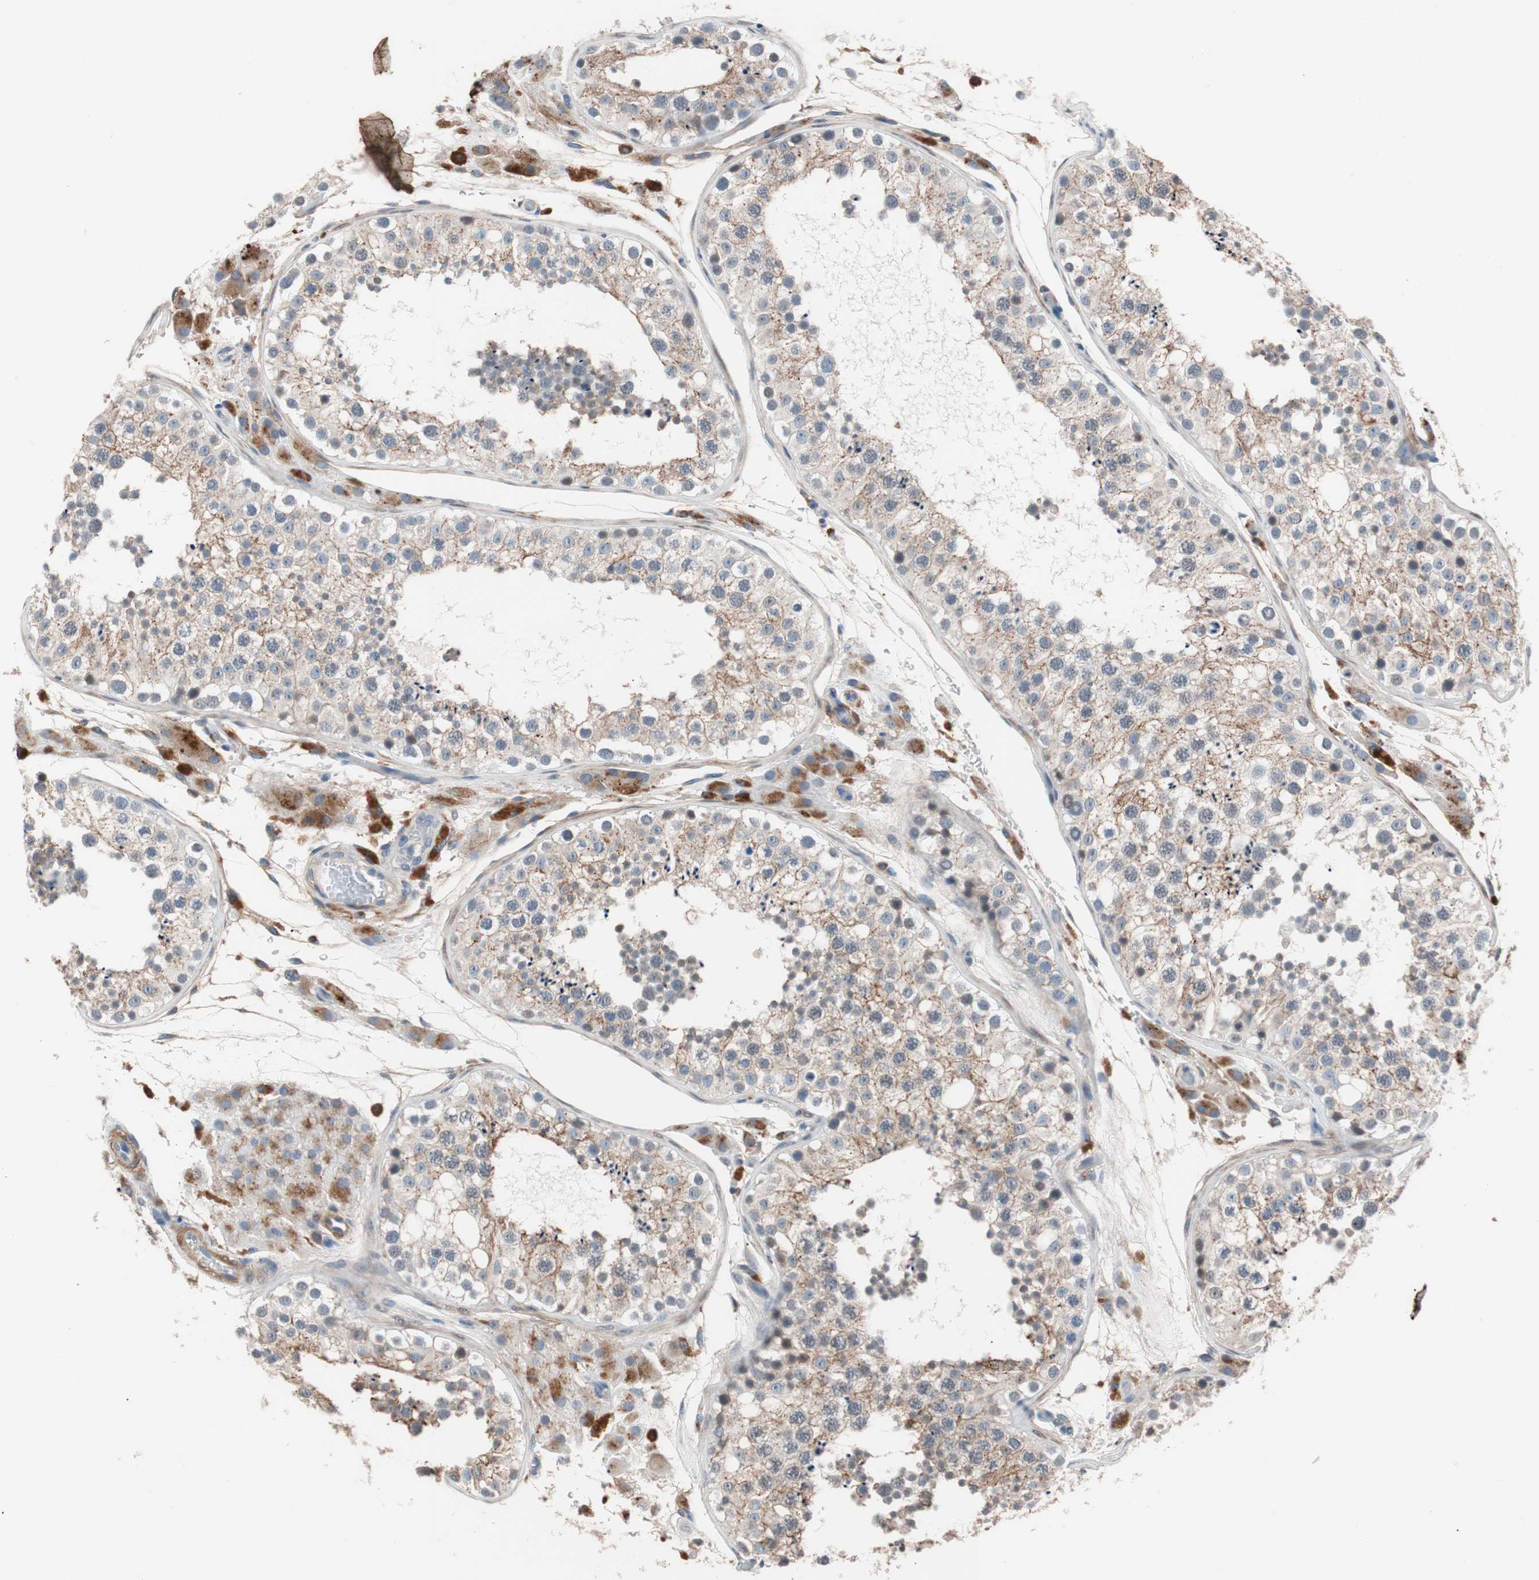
{"staining": {"intensity": "weak", "quantity": "25%-75%", "location": "cytoplasmic/membranous"}, "tissue": "testis", "cell_type": "Cells in seminiferous ducts", "image_type": "normal", "snomed": [{"axis": "morphology", "description": "Normal tissue, NOS"}, {"axis": "topography", "description": "Testis"}], "caption": "Benign testis shows weak cytoplasmic/membranous positivity in about 25%-75% of cells in seminiferous ducts (Stains: DAB in brown, nuclei in blue, Microscopy: brightfield microscopy at high magnification)..", "gene": "LITAF", "patient": {"sex": "male", "age": 26}}